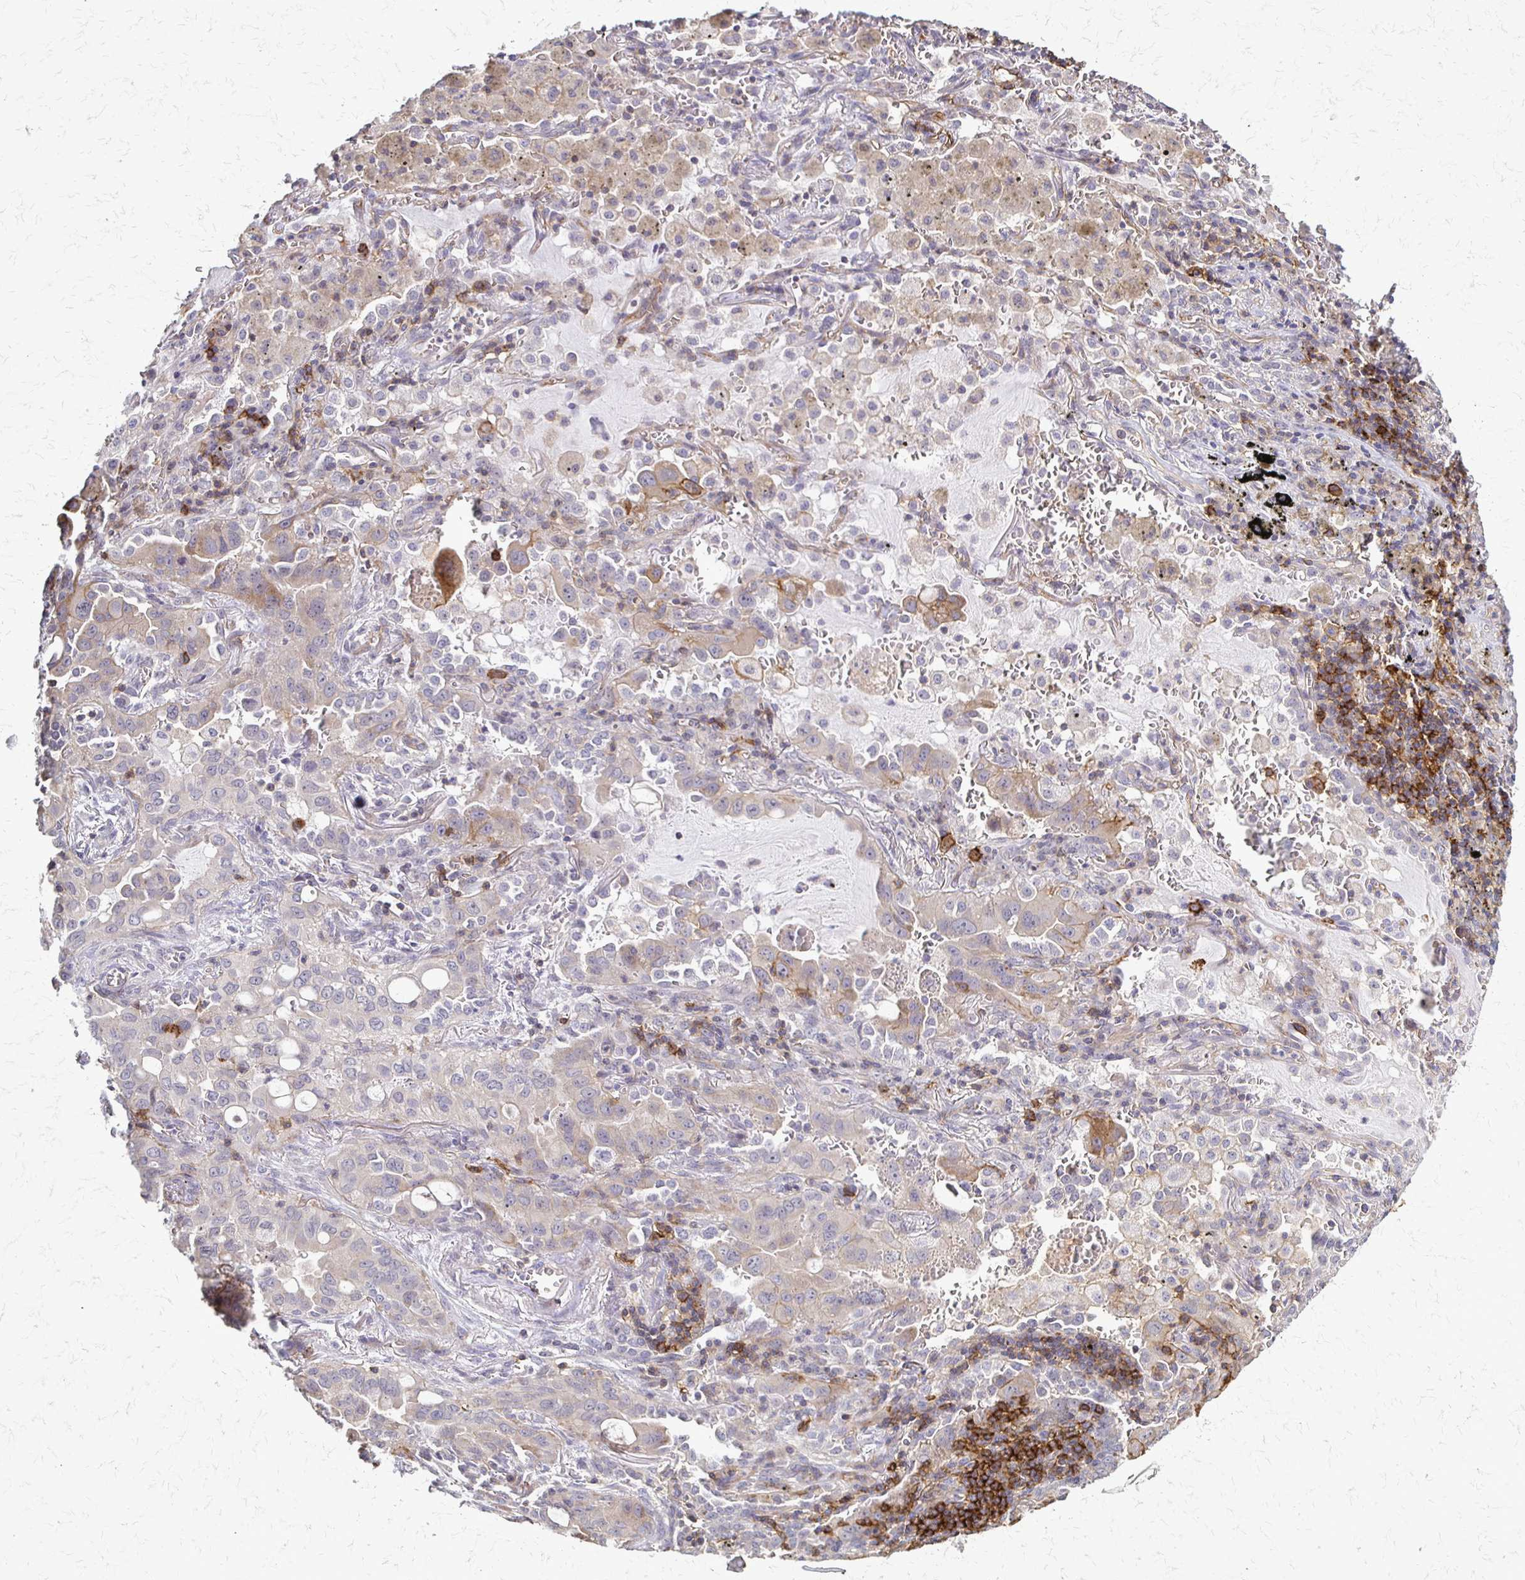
{"staining": {"intensity": "moderate", "quantity": "<25%", "location": "cytoplasmic/membranous"}, "tissue": "lung cancer", "cell_type": "Tumor cells", "image_type": "cancer", "snomed": [{"axis": "morphology", "description": "Adenocarcinoma, NOS"}, {"axis": "topography", "description": "Lung"}], "caption": "Lung cancer (adenocarcinoma) stained with IHC displays moderate cytoplasmic/membranous staining in approximately <25% of tumor cells. The protein is stained brown, and the nuclei are stained in blue (DAB (3,3'-diaminobenzidine) IHC with brightfield microscopy, high magnification).", "gene": "SLC9A9", "patient": {"sex": "male", "age": 65}}